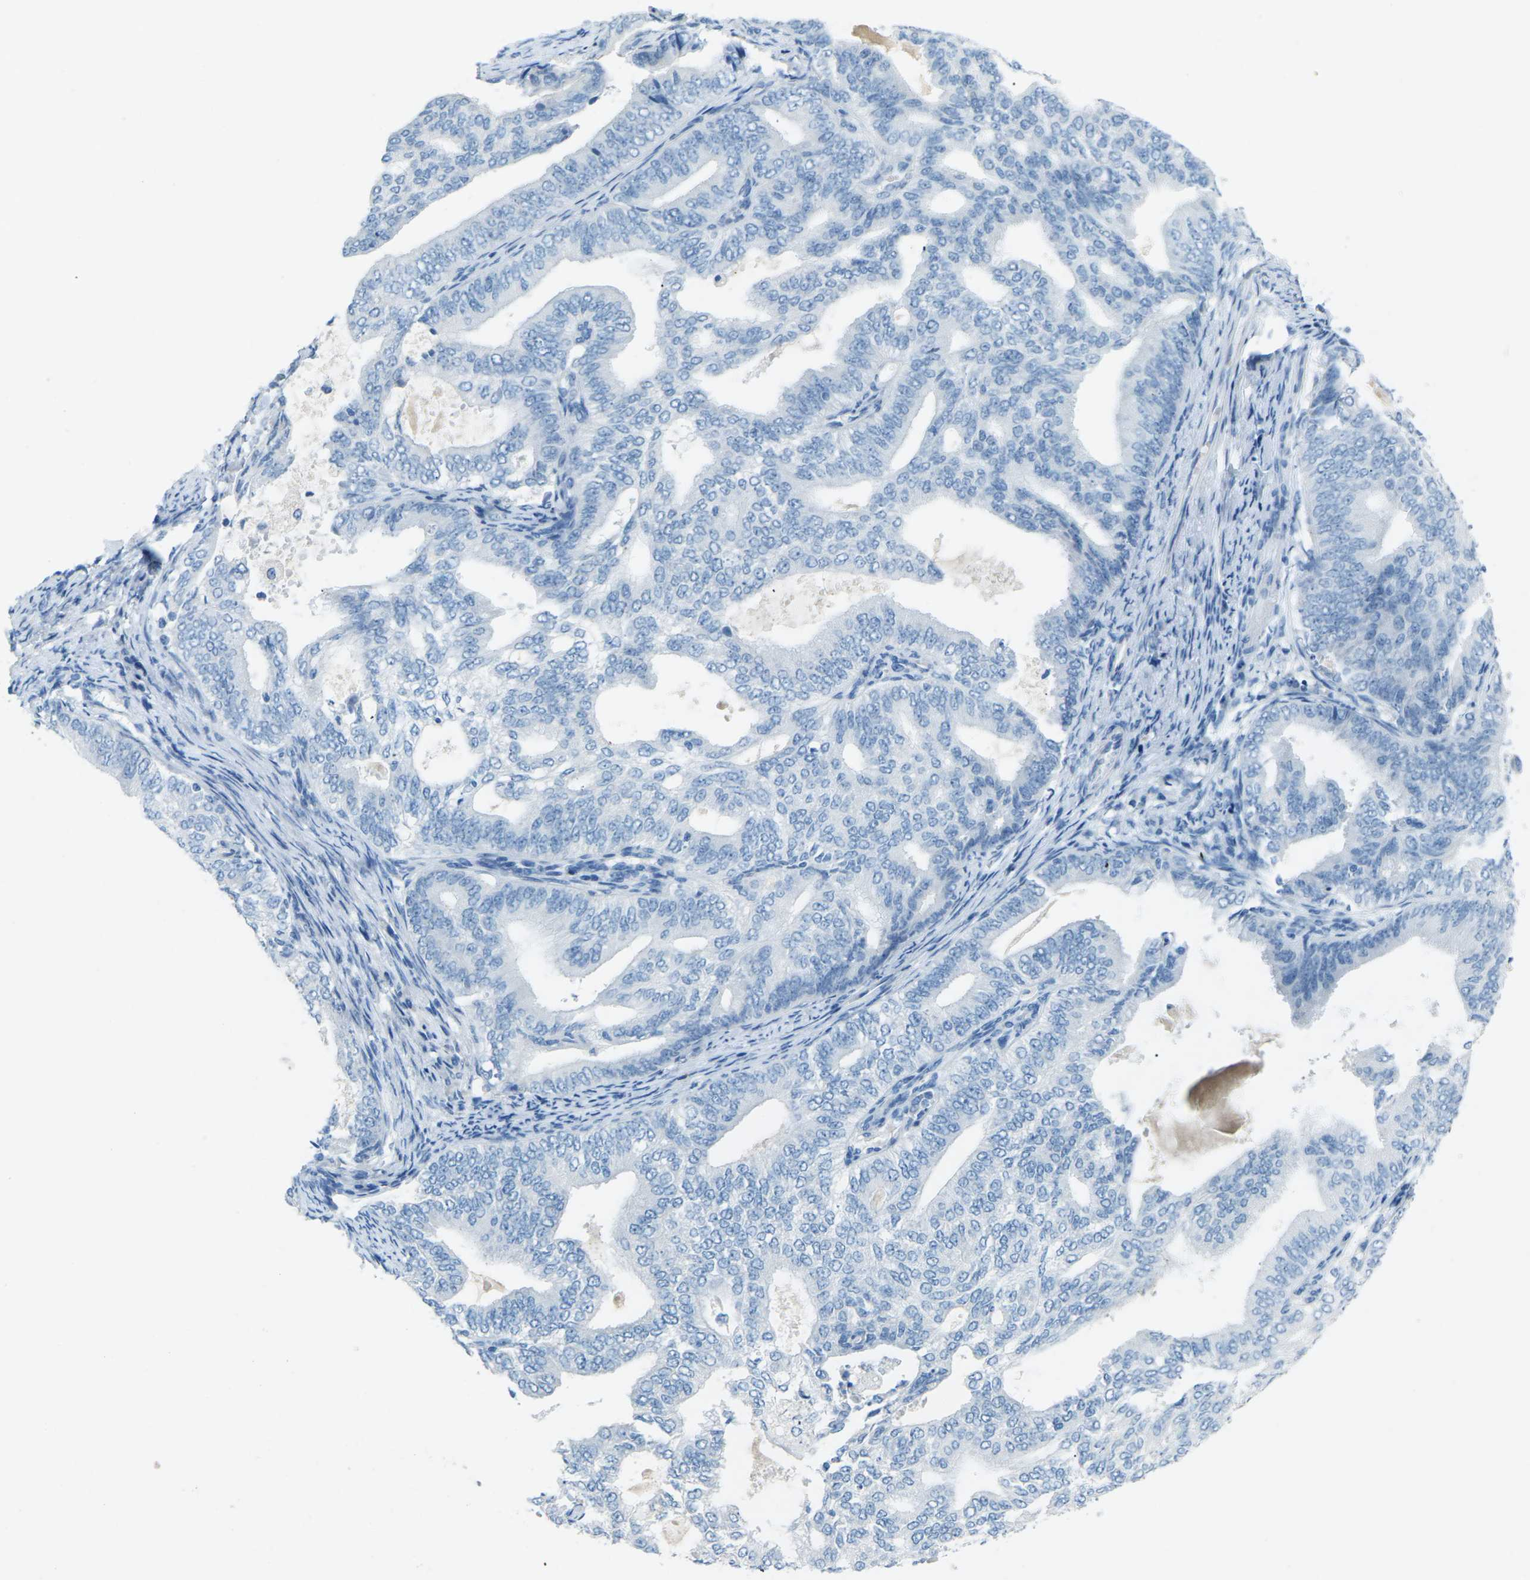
{"staining": {"intensity": "negative", "quantity": "none", "location": "none"}, "tissue": "endometrial cancer", "cell_type": "Tumor cells", "image_type": "cancer", "snomed": [{"axis": "morphology", "description": "Adenocarcinoma, NOS"}, {"axis": "topography", "description": "Endometrium"}], "caption": "Endometrial adenocarcinoma stained for a protein using IHC reveals no positivity tumor cells.", "gene": "CDH16", "patient": {"sex": "female", "age": 58}}